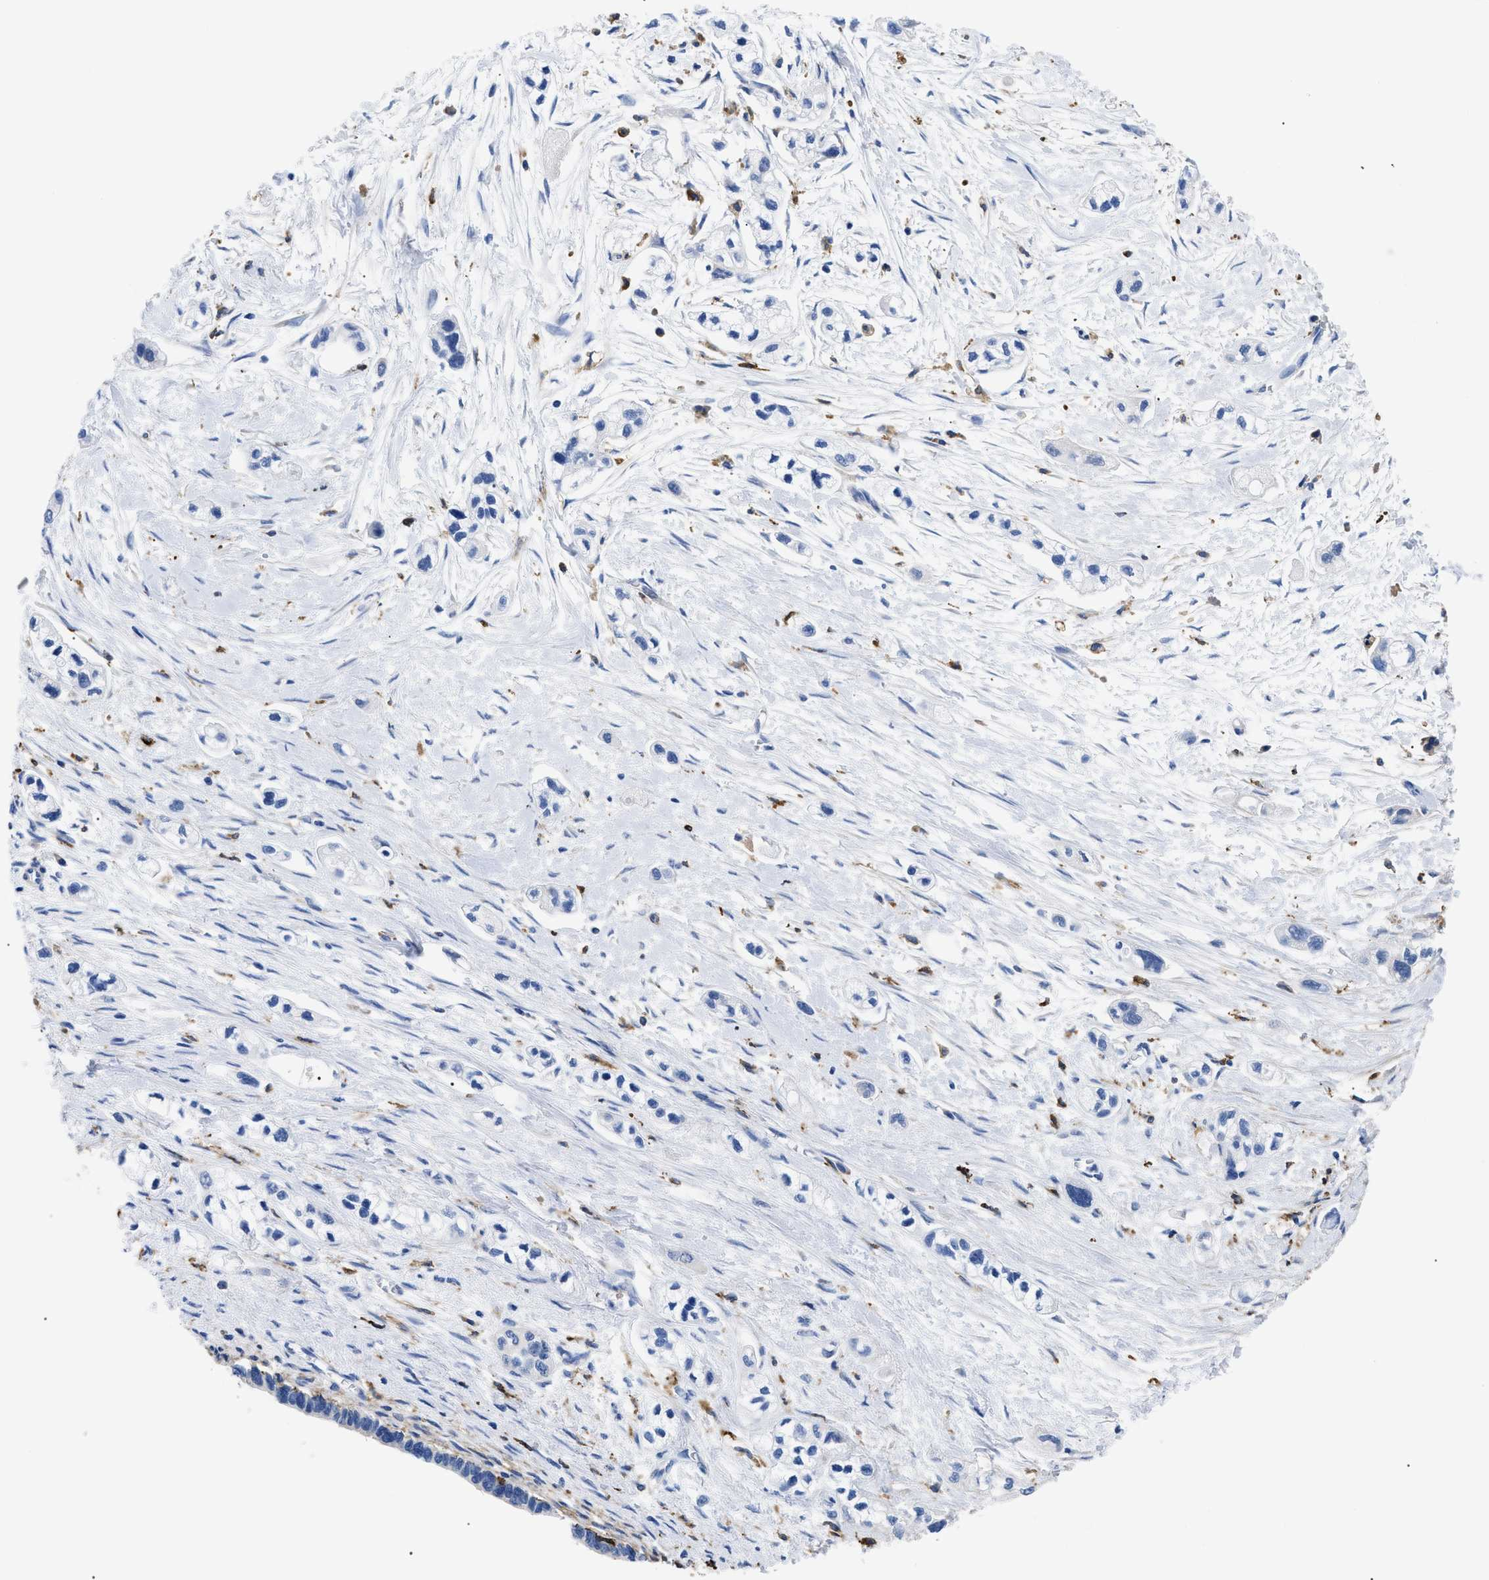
{"staining": {"intensity": "negative", "quantity": "none", "location": "none"}, "tissue": "pancreatic cancer", "cell_type": "Tumor cells", "image_type": "cancer", "snomed": [{"axis": "morphology", "description": "Adenocarcinoma, NOS"}, {"axis": "topography", "description": "Pancreas"}], "caption": "Immunohistochemistry (IHC) of pancreatic adenocarcinoma shows no staining in tumor cells.", "gene": "HLA-DPA1", "patient": {"sex": "male", "age": 74}}